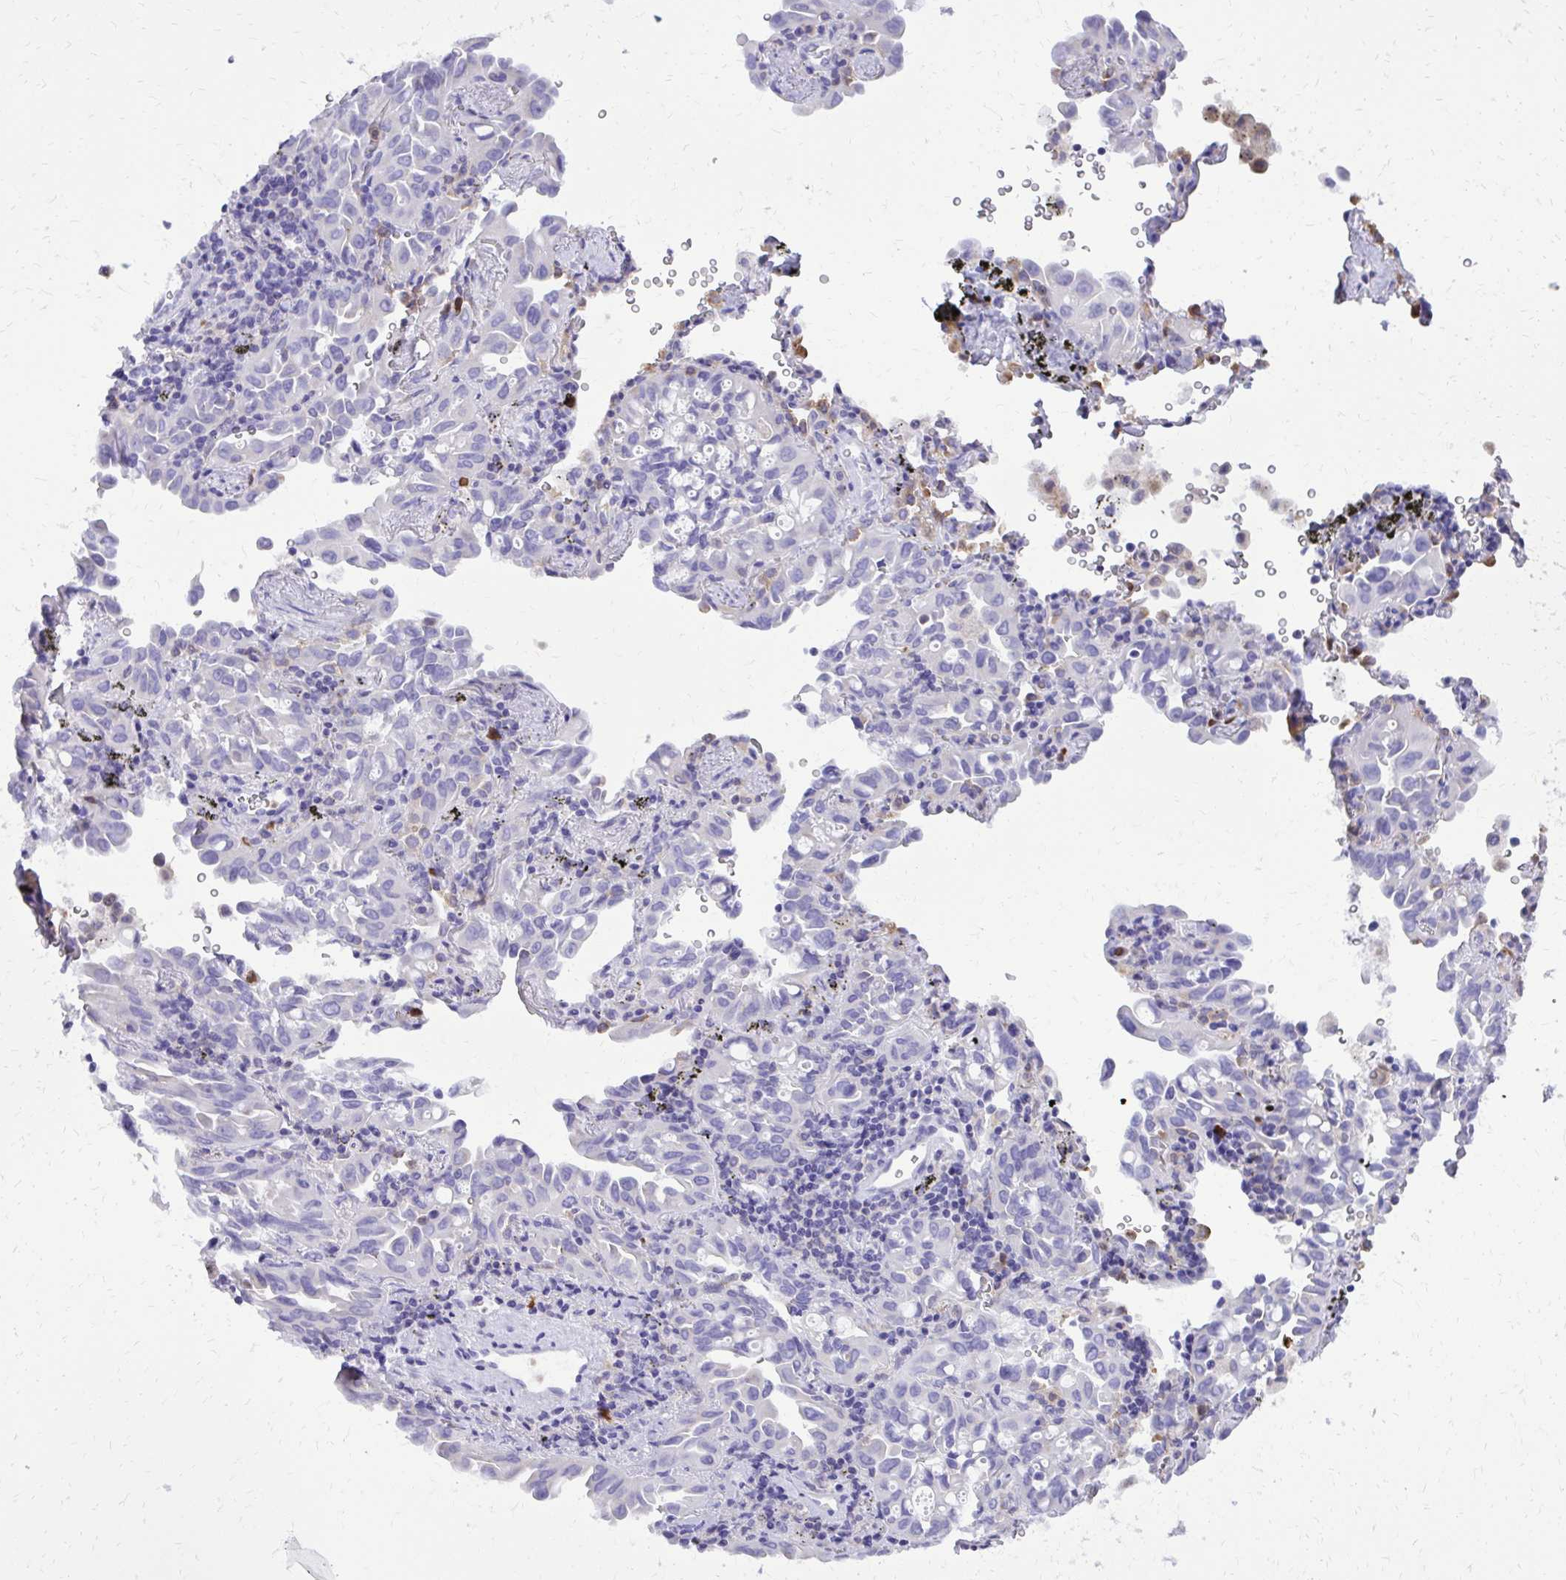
{"staining": {"intensity": "negative", "quantity": "none", "location": "none"}, "tissue": "lung cancer", "cell_type": "Tumor cells", "image_type": "cancer", "snomed": [{"axis": "morphology", "description": "Adenocarcinoma, NOS"}, {"axis": "topography", "description": "Lung"}], "caption": "Micrograph shows no protein expression in tumor cells of adenocarcinoma (lung) tissue. The staining is performed using DAB (3,3'-diaminobenzidine) brown chromogen with nuclei counter-stained in using hematoxylin.", "gene": "CAT", "patient": {"sex": "male", "age": 68}}